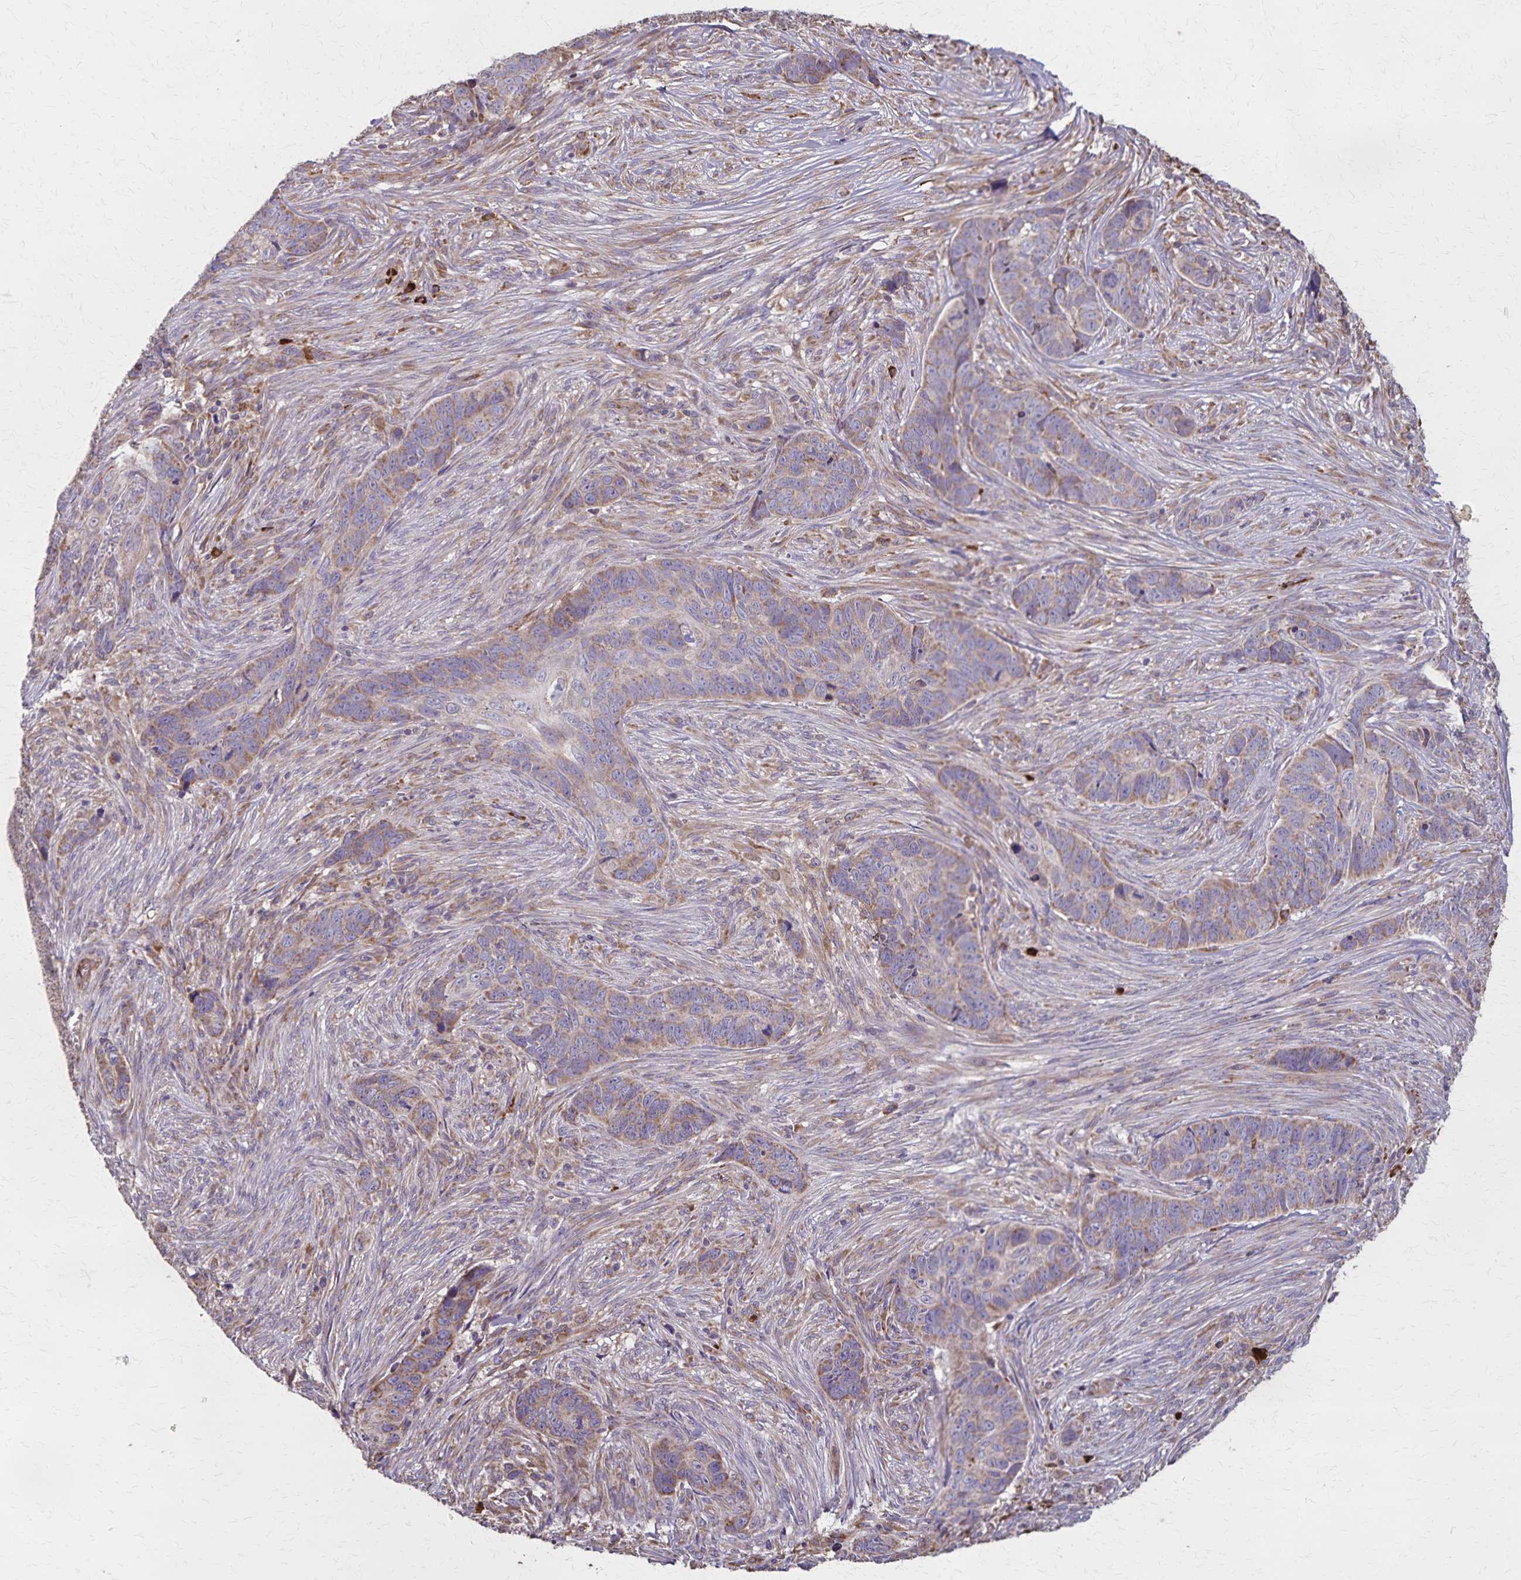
{"staining": {"intensity": "moderate", "quantity": "25%-75%", "location": "cytoplasmic/membranous"}, "tissue": "skin cancer", "cell_type": "Tumor cells", "image_type": "cancer", "snomed": [{"axis": "morphology", "description": "Basal cell carcinoma"}, {"axis": "topography", "description": "Skin"}], "caption": "Human skin basal cell carcinoma stained for a protein (brown) reveals moderate cytoplasmic/membranous positive expression in about 25%-75% of tumor cells.", "gene": "RNF10", "patient": {"sex": "female", "age": 82}}